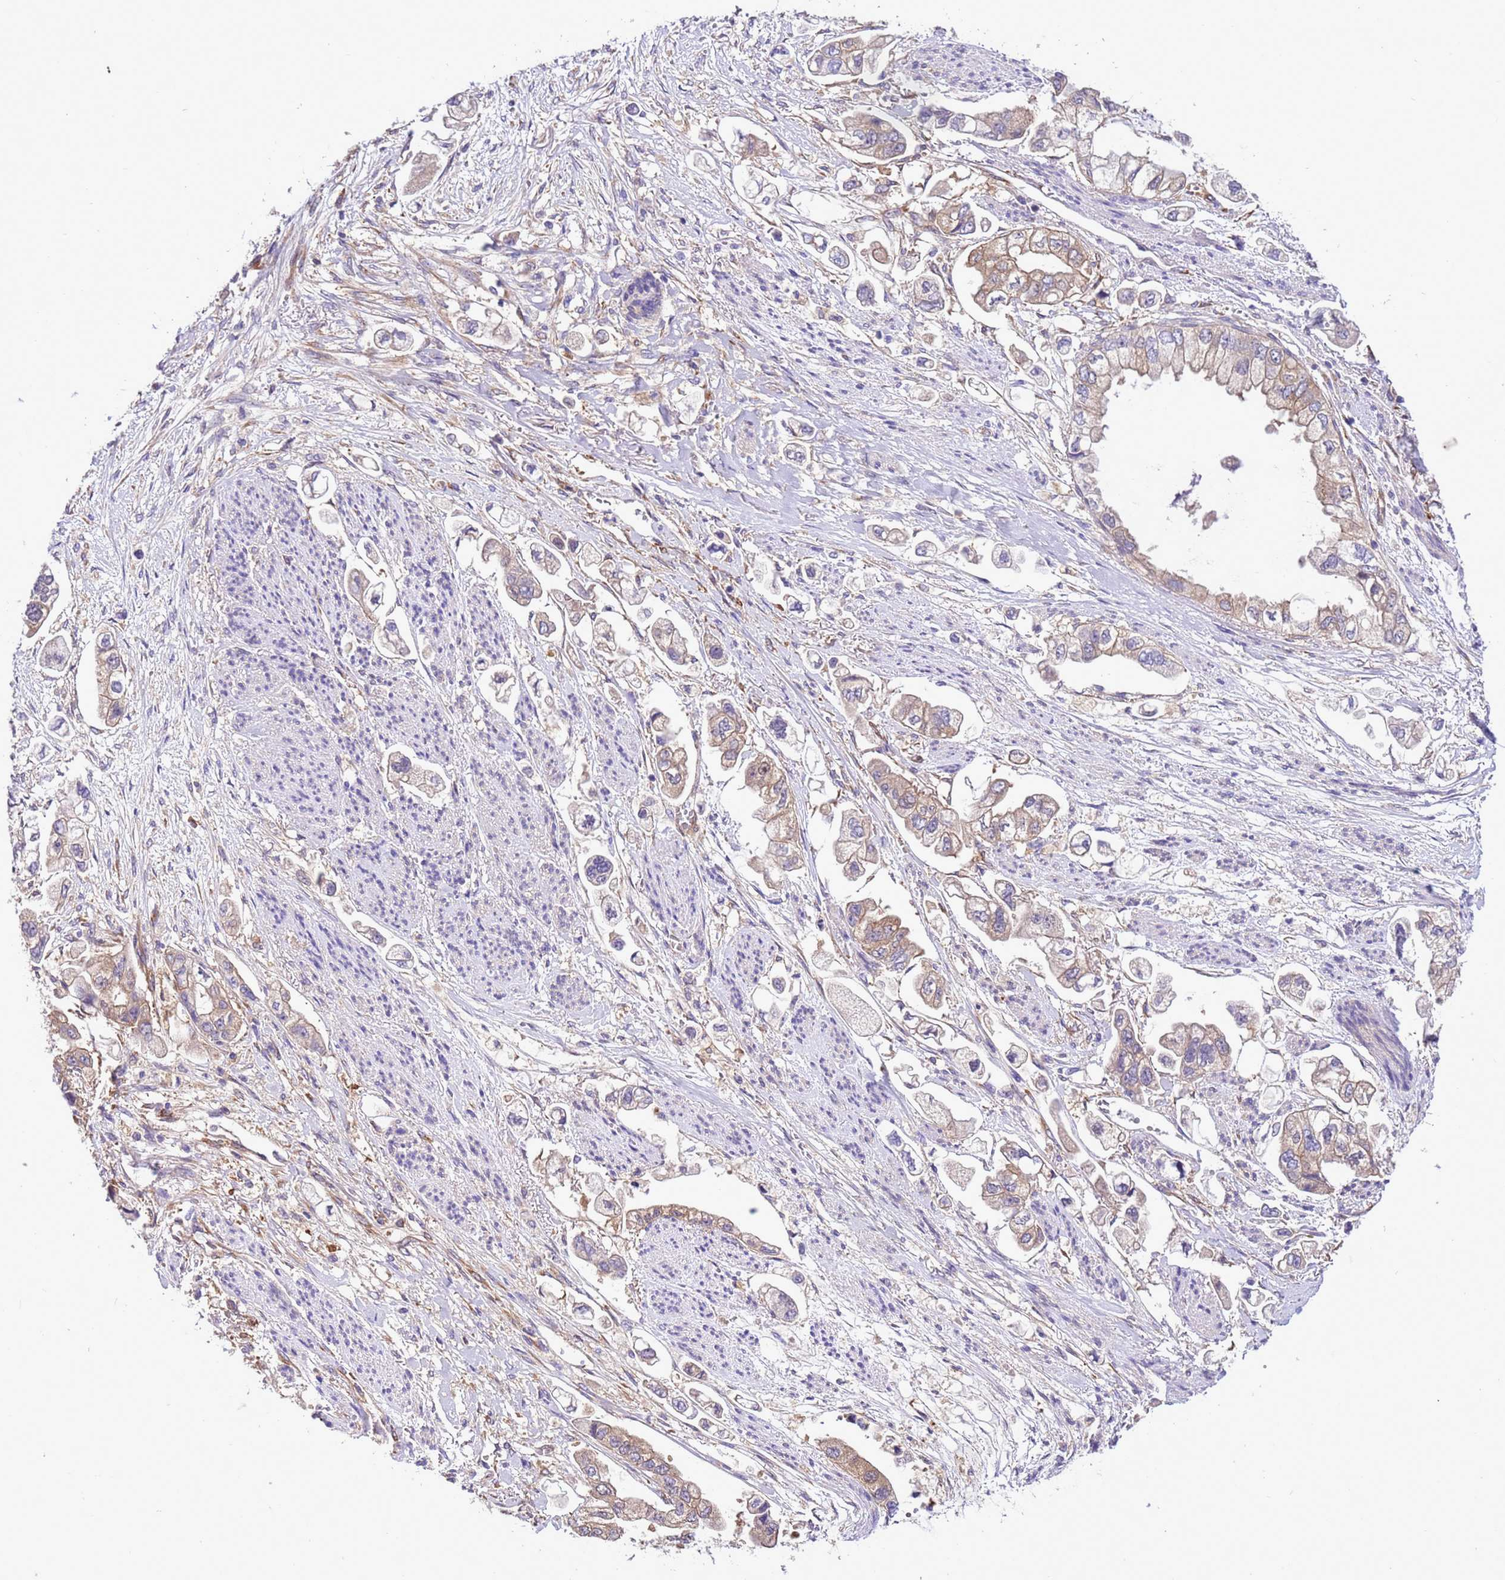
{"staining": {"intensity": "weak", "quantity": "25%-75%", "location": "cytoplasmic/membranous"}, "tissue": "stomach cancer", "cell_type": "Tumor cells", "image_type": "cancer", "snomed": [{"axis": "morphology", "description": "Adenocarcinoma, NOS"}, {"axis": "topography", "description": "Stomach"}], "caption": "Protein expression analysis of human stomach adenocarcinoma reveals weak cytoplasmic/membranous positivity in approximately 25%-75% of tumor cells.", "gene": "RABEP2", "patient": {"sex": "male", "age": 62}}